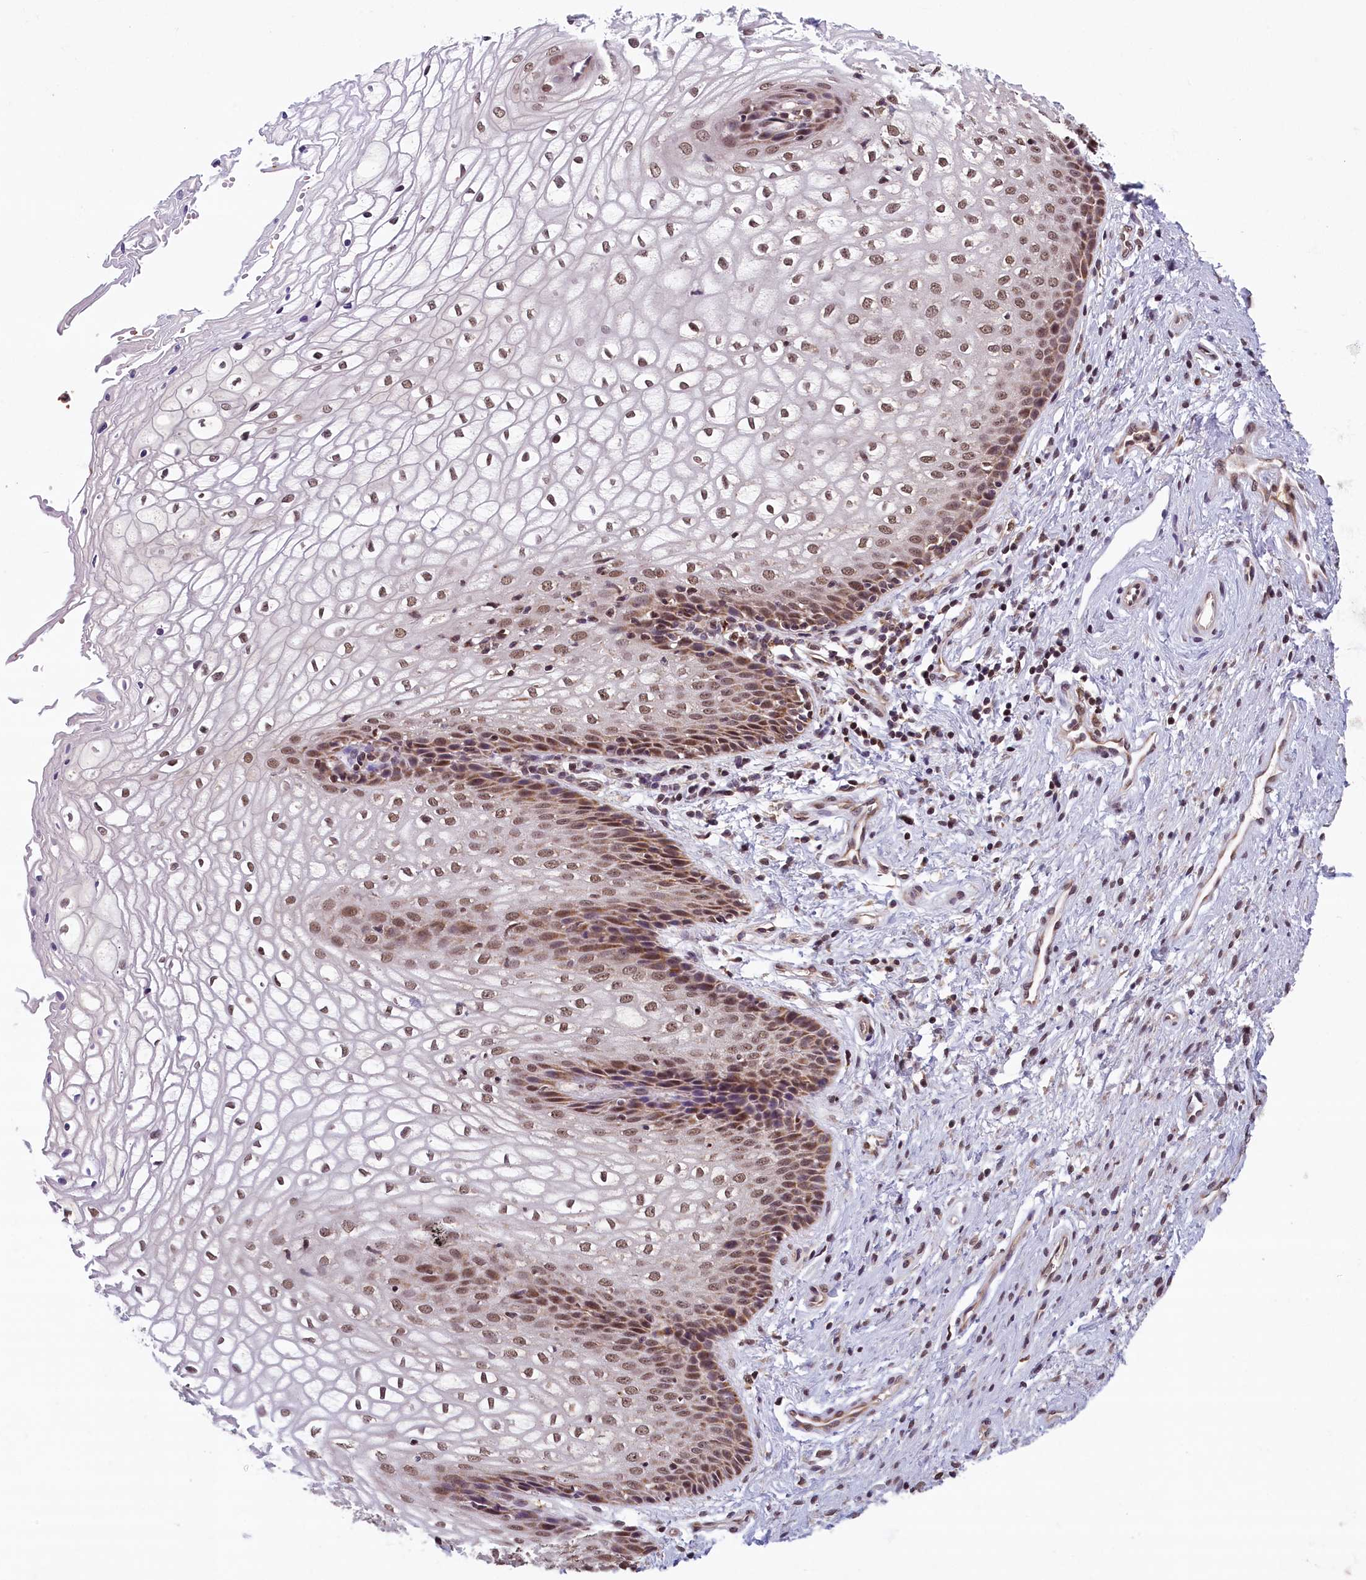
{"staining": {"intensity": "moderate", "quantity": "25%-75%", "location": "nuclear"}, "tissue": "vagina", "cell_type": "Squamous epithelial cells", "image_type": "normal", "snomed": [{"axis": "morphology", "description": "Normal tissue, NOS"}, {"axis": "topography", "description": "Vagina"}], "caption": "Squamous epithelial cells show medium levels of moderate nuclear staining in approximately 25%-75% of cells in unremarkable vagina. Using DAB (brown) and hematoxylin (blue) stains, captured at high magnification using brightfield microscopy.", "gene": "KCNK6", "patient": {"sex": "female", "age": 34}}